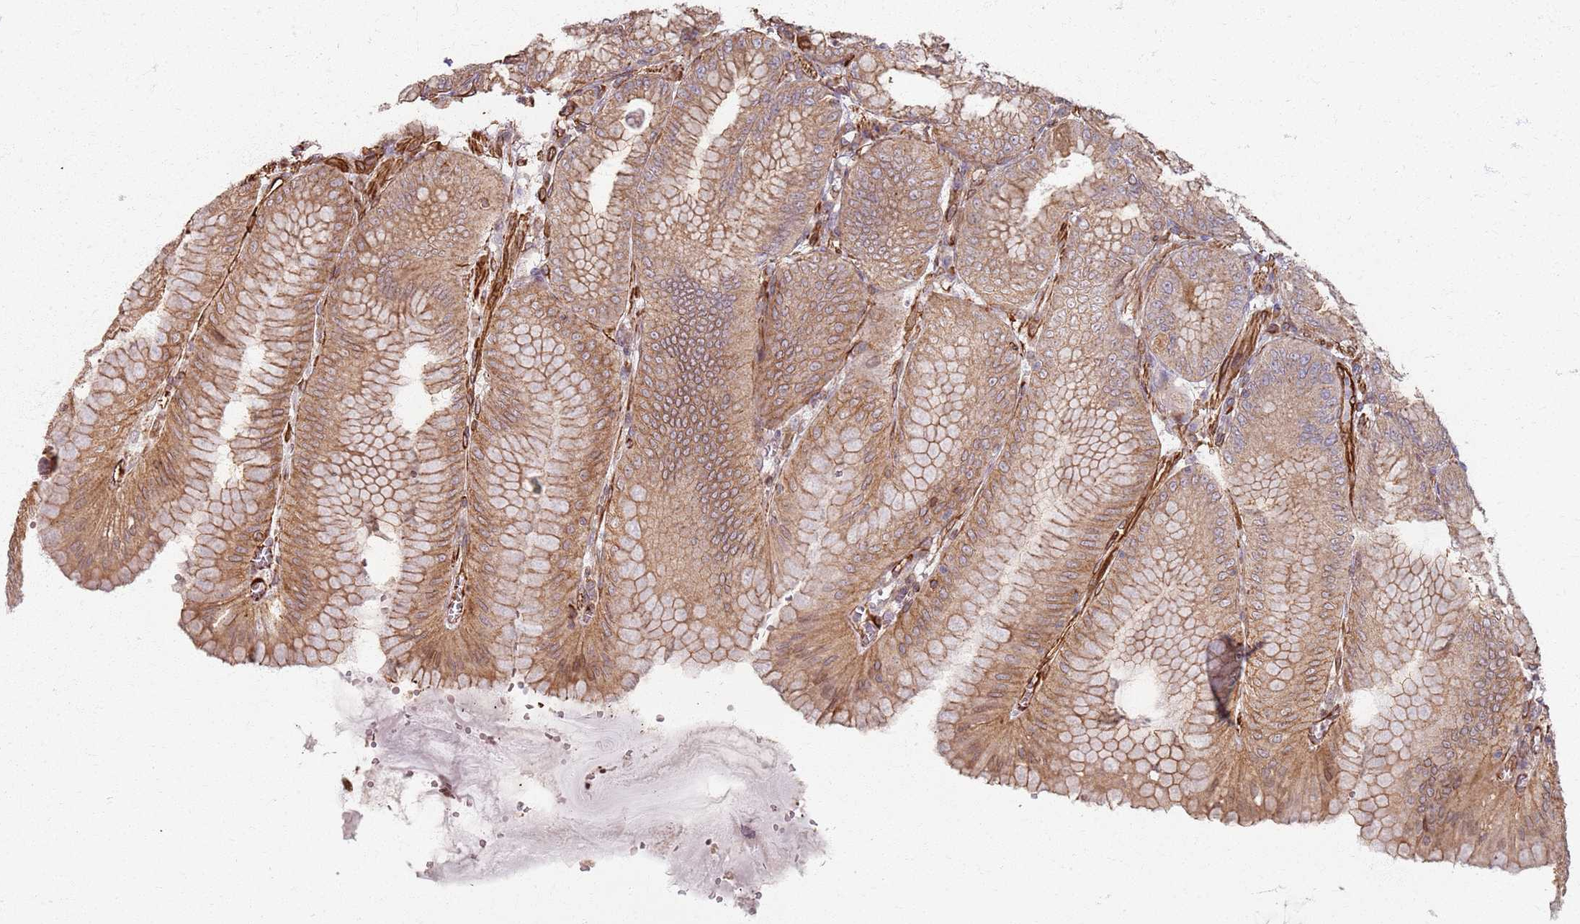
{"staining": {"intensity": "moderate", "quantity": ">75%", "location": "cytoplasmic/membranous"}, "tissue": "stomach", "cell_type": "Glandular cells", "image_type": "normal", "snomed": [{"axis": "morphology", "description": "Normal tissue, NOS"}, {"axis": "topography", "description": "Stomach, lower"}], "caption": "Immunohistochemistry (IHC) of benign stomach reveals medium levels of moderate cytoplasmic/membranous positivity in about >75% of glandular cells. The staining was performed using DAB (3,3'-diaminobenzidine) to visualize the protein expression in brown, while the nuclei were stained in blue with hematoxylin (Magnification: 20x).", "gene": "KCNA5", "patient": {"sex": "male", "age": 71}}